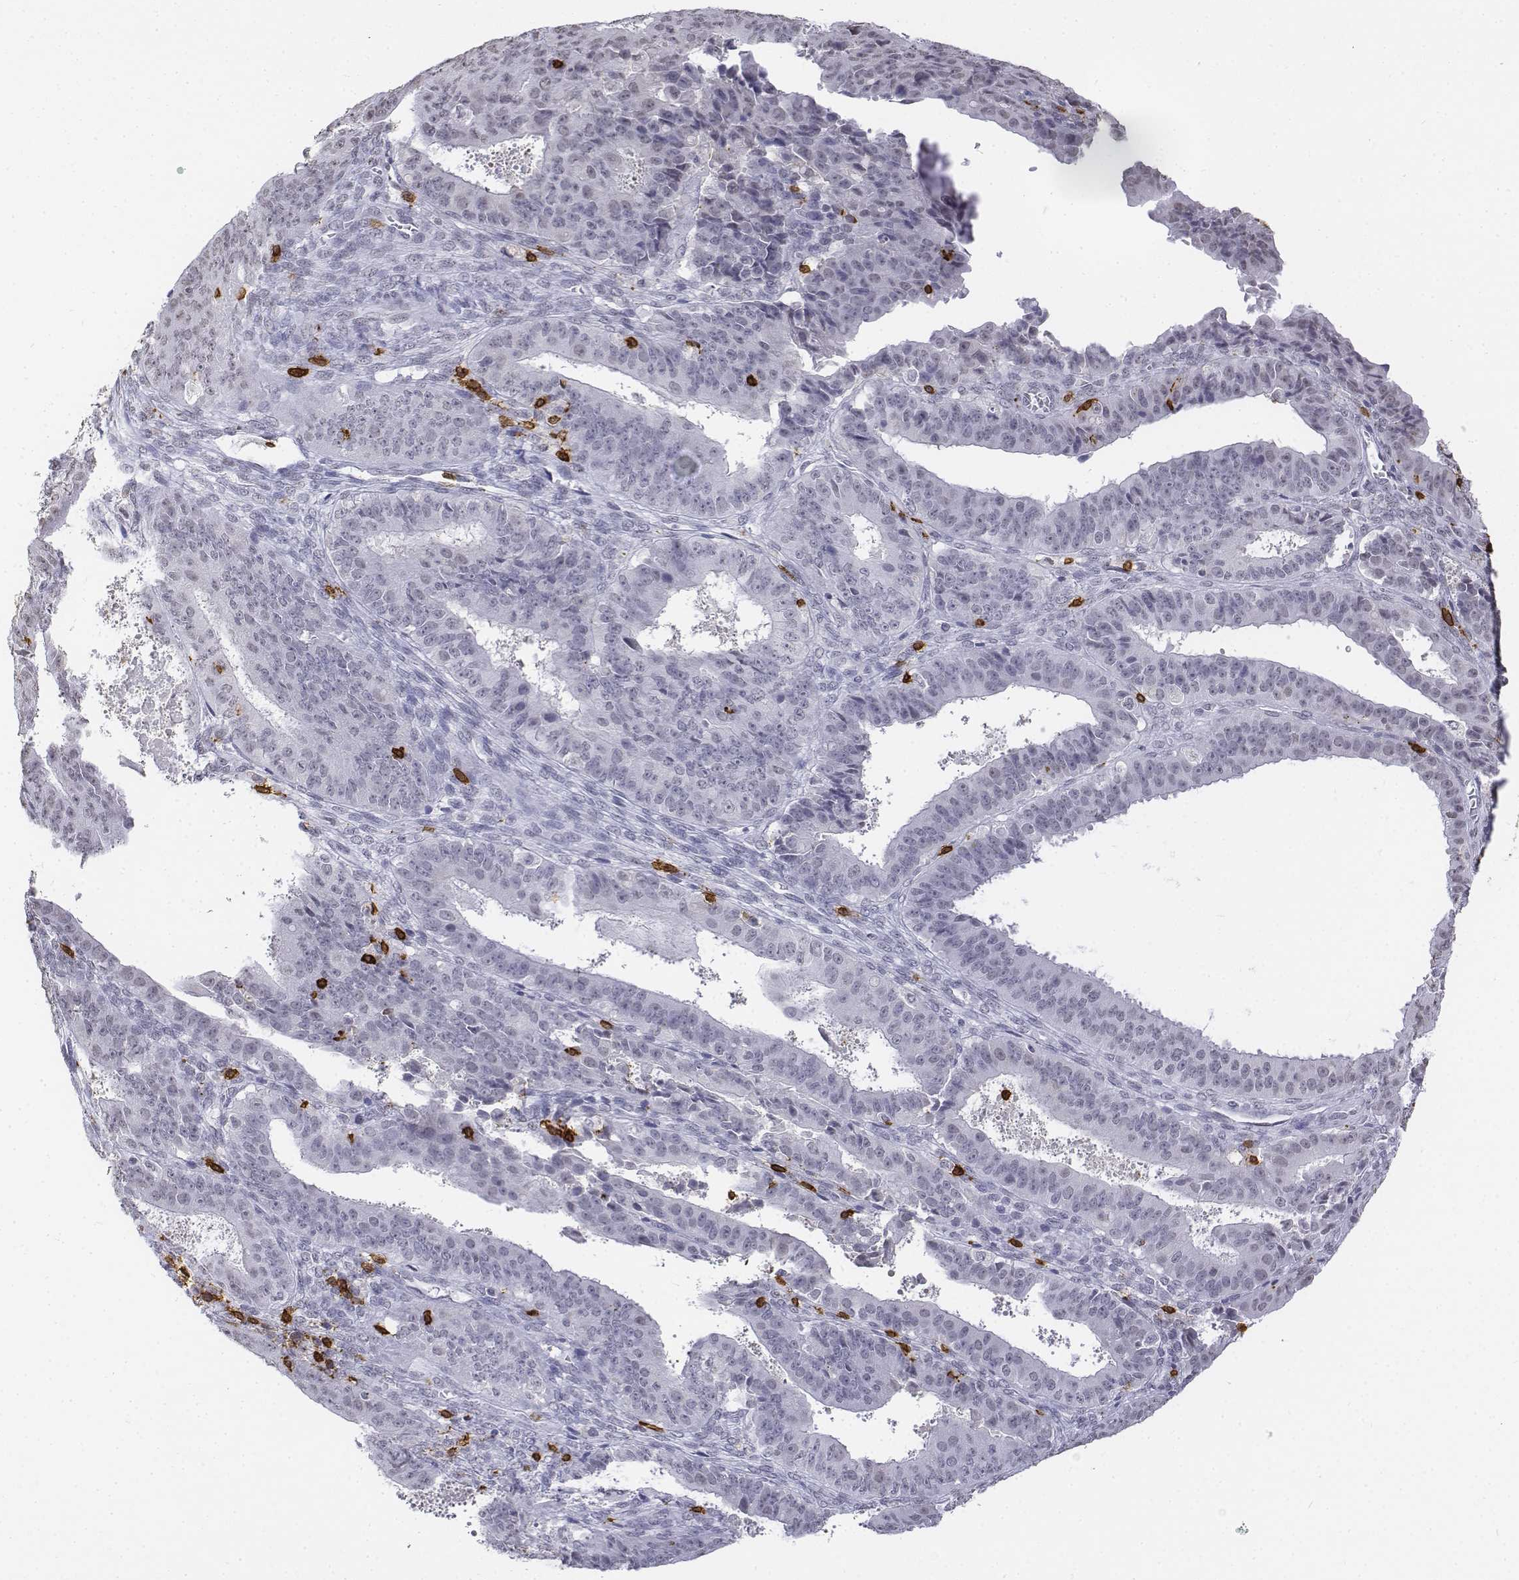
{"staining": {"intensity": "negative", "quantity": "none", "location": "none"}, "tissue": "ovarian cancer", "cell_type": "Tumor cells", "image_type": "cancer", "snomed": [{"axis": "morphology", "description": "Carcinoma, endometroid"}, {"axis": "topography", "description": "Ovary"}], "caption": "Tumor cells are negative for protein expression in human ovarian cancer (endometroid carcinoma).", "gene": "CD3E", "patient": {"sex": "female", "age": 42}}